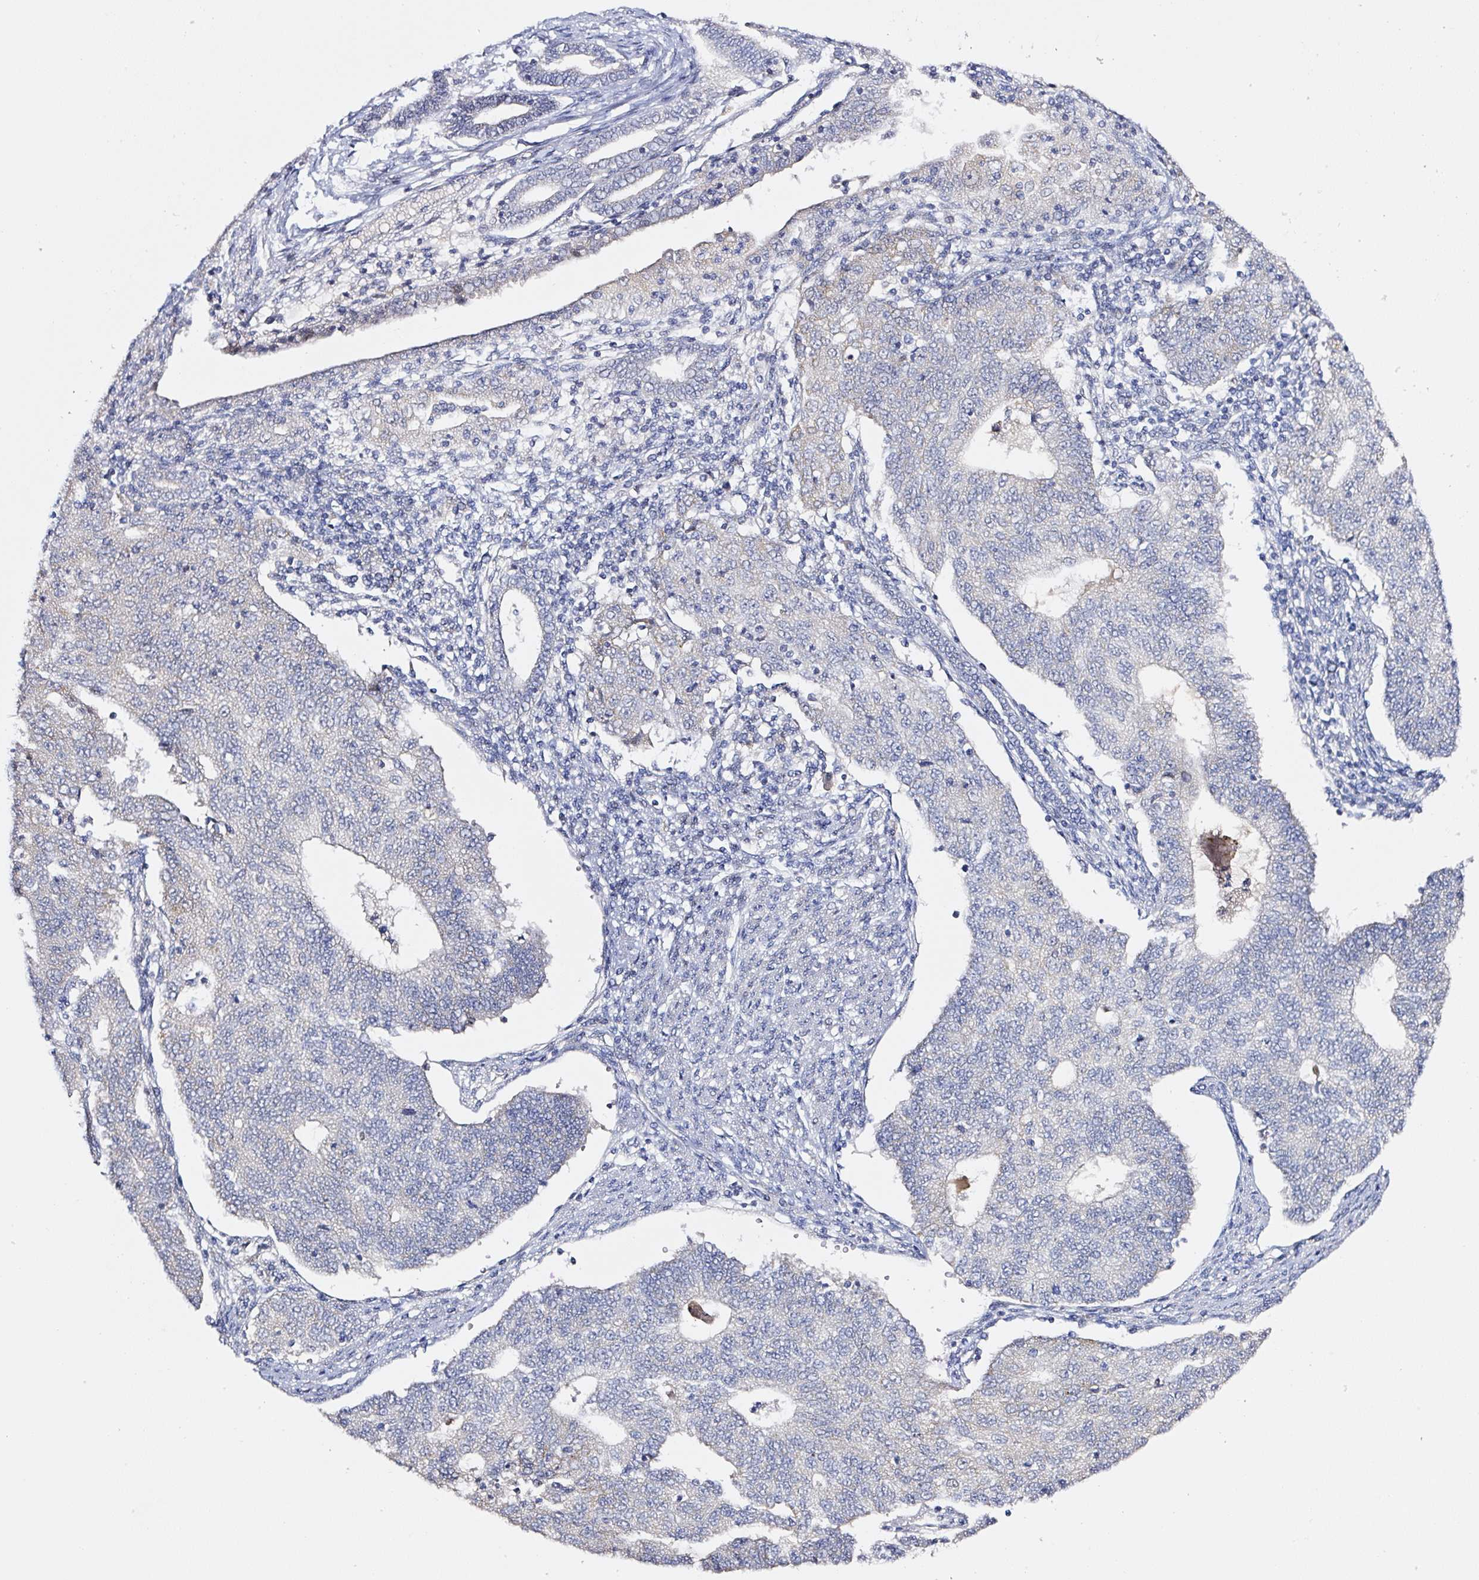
{"staining": {"intensity": "negative", "quantity": "none", "location": "none"}, "tissue": "endometrial cancer", "cell_type": "Tumor cells", "image_type": "cancer", "snomed": [{"axis": "morphology", "description": "Adenocarcinoma, NOS"}, {"axis": "topography", "description": "Endometrium"}], "caption": "Immunohistochemistry (IHC) of human endometrial cancer reveals no staining in tumor cells.", "gene": "PRKAA2", "patient": {"sex": "female", "age": 56}}